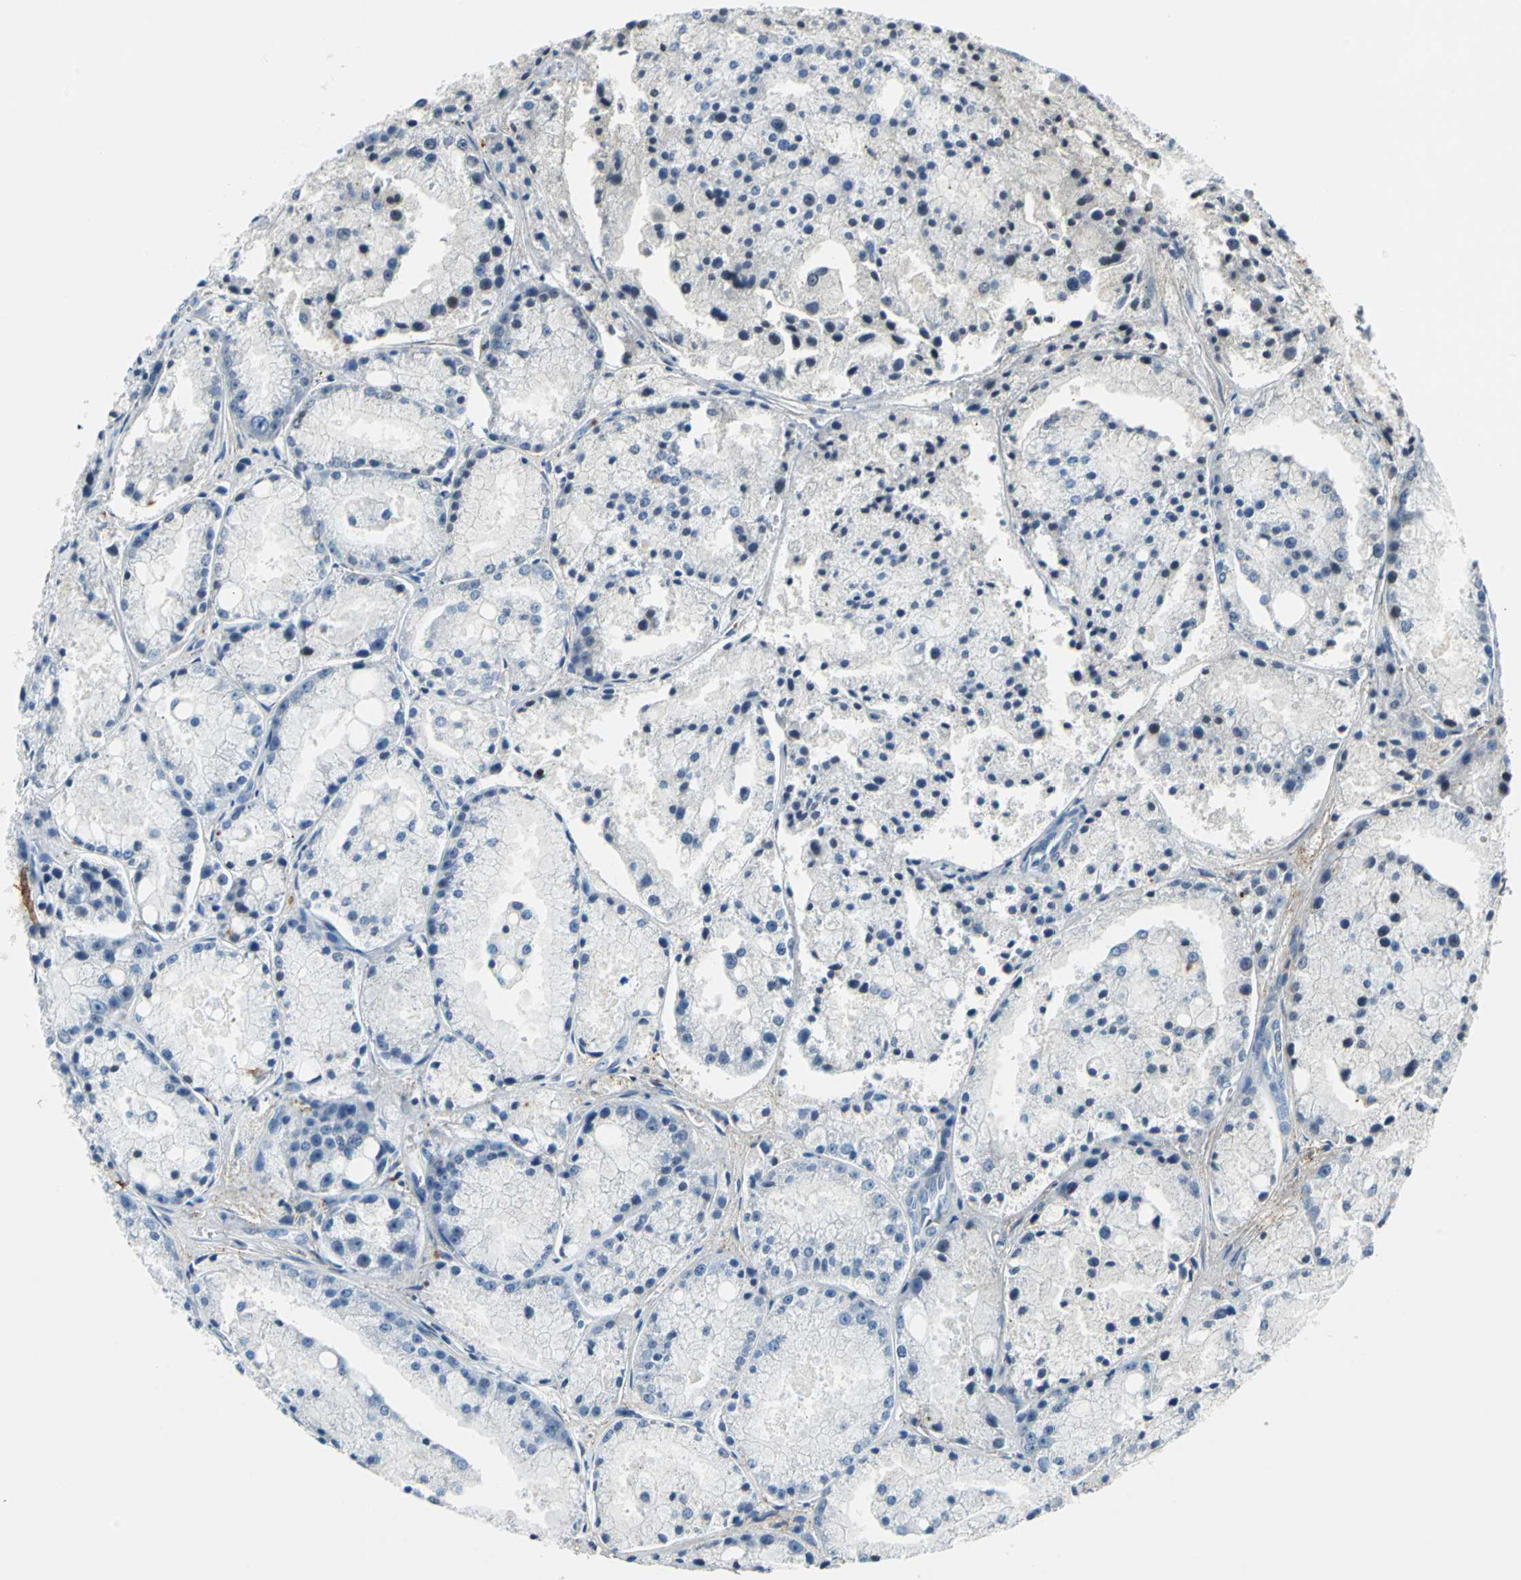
{"staining": {"intensity": "weak", "quantity": "<25%", "location": "cytoplasmic/membranous"}, "tissue": "prostate cancer", "cell_type": "Tumor cells", "image_type": "cancer", "snomed": [{"axis": "morphology", "description": "Adenocarcinoma, Low grade"}, {"axis": "topography", "description": "Prostate"}], "caption": "The image demonstrates no significant staining in tumor cells of low-grade adenocarcinoma (prostate). (DAB (3,3'-diaminobenzidine) immunohistochemistry (IHC), high magnification).", "gene": "ALB", "patient": {"sex": "male", "age": 64}}